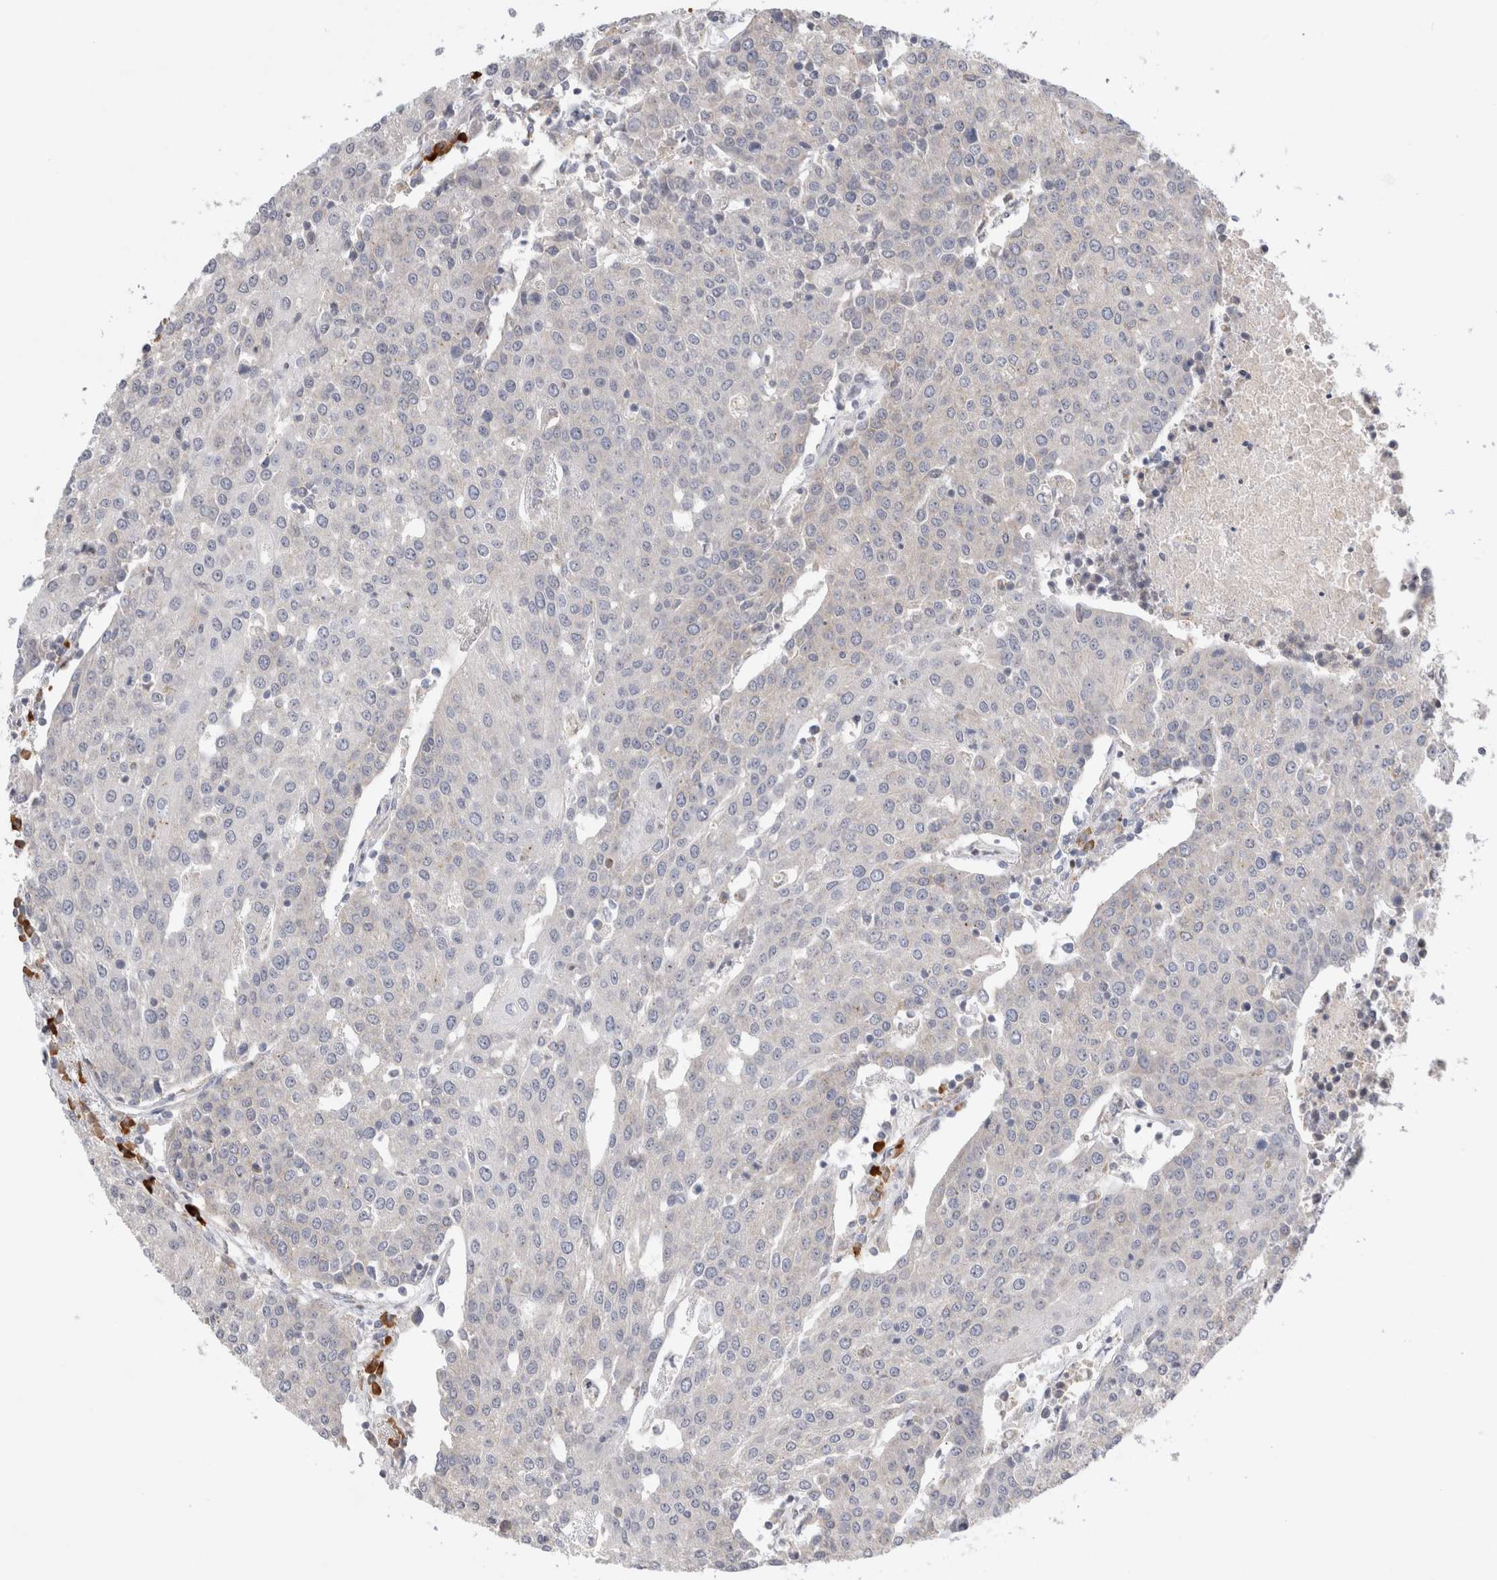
{"staining": {"intensity": "negative", "quantity": "none", "location": "none"}, "tissue": "urothelial cancer", "cell_type": "Tumor cells", "image_type": "cancer", "snomed": [{"axis": "morphology", "description": "Urothelial carcinoma, High grade"}, {"axis": "topography", "description": "Urinary bladder"}], "caption": "Tumor cells show no significant positivity in urothelial carcinoma (high-grade).", "gene": "NEDD4L", "patient": {"sex": "female", "age": 85}}